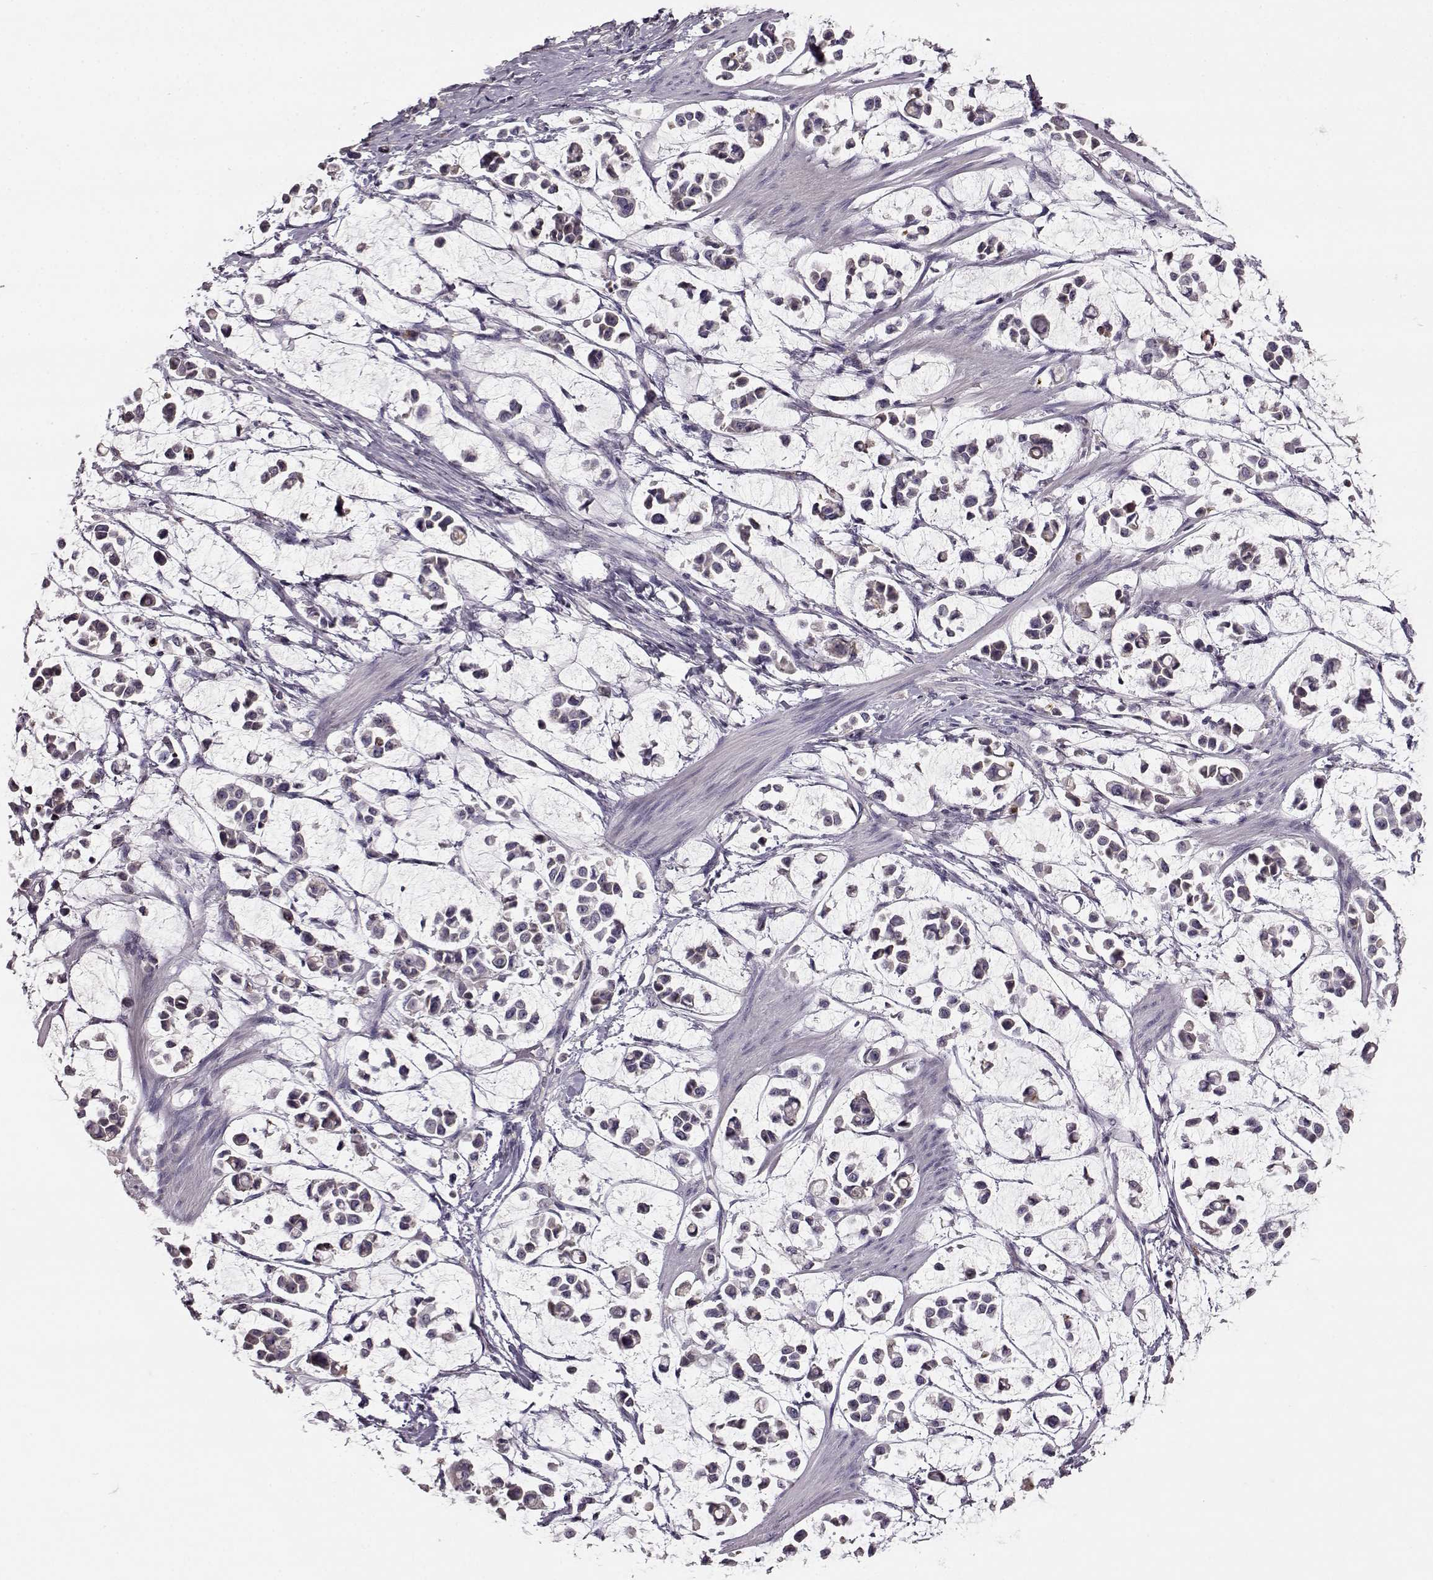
{"staining": {"intensity": "negative", "quantity": "none", "location": "none"}, "tissue": "stomach cancer", "cell_type": "Tumor cells", "image_type": "cancer", "snomed": [{"axis": "morphology", "description": "Adenocarcinoma, NOS"}, {"axis": "topography", "description": "Stomach"}], "caption": "This is an immunohistochemistry (IHC) micrograph of human adenocarcinoma (stomach). There is no expression in tumor cells.", "gene": "YJEFN3", "patient": {"sex": "male", "age": 82}}